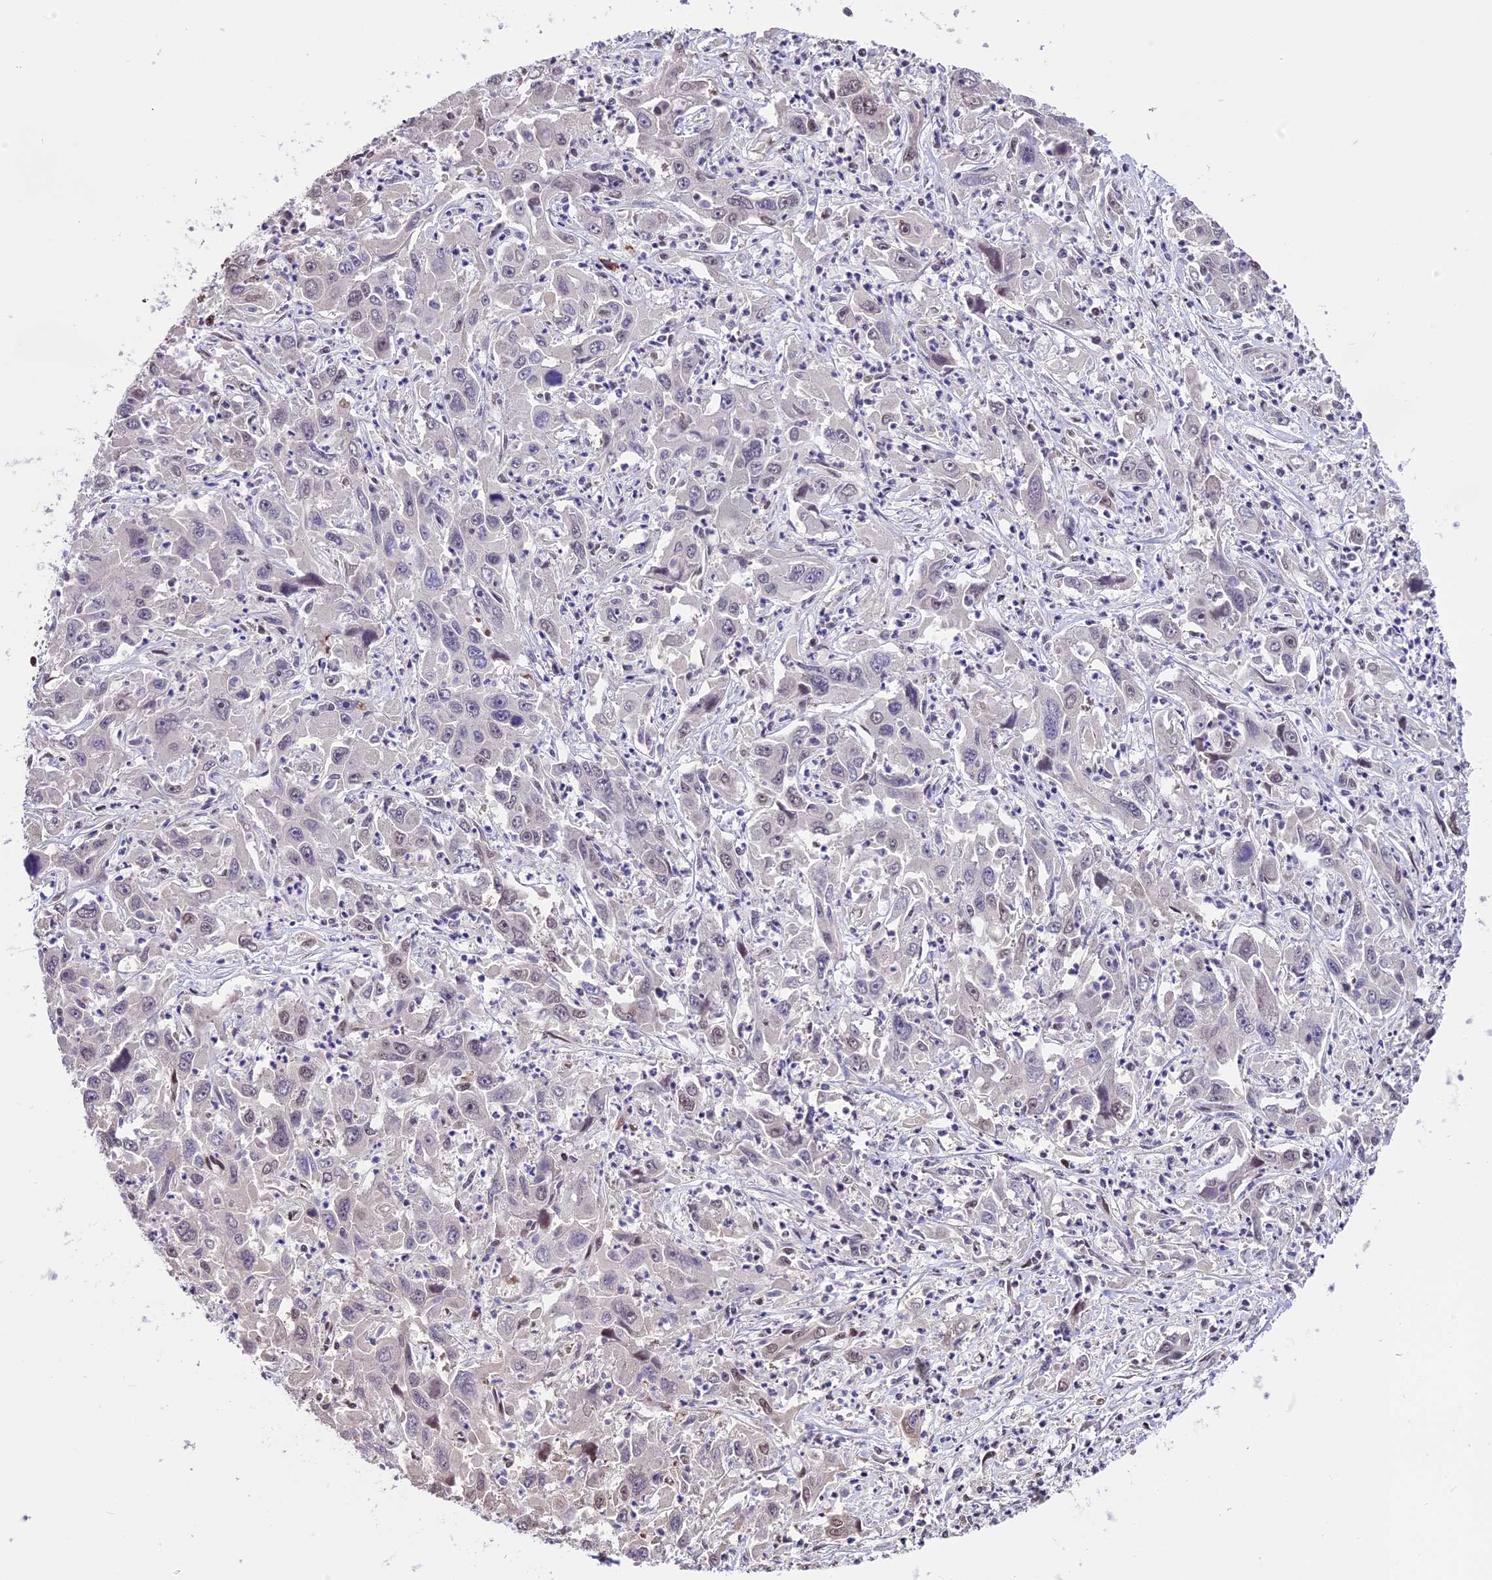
{"staining": {"intensity": "weak", "quantity": "<25%", "location": "nuclear"}, "tissue": "liver cancer", "cell_type": "Tumor cells", "image_type": "cancer", "snomed": [{"axis": "morphology", "description": "Carcinoma, Hepatocellular, NOS"}, {"axis": "topography", "description": "Liver"}], "caption": "This is an IHC image of liver cancer. There is no staining in tumor cells.", "gene": "POLR3E", "patient": {"sex": "male", "age": 63}}